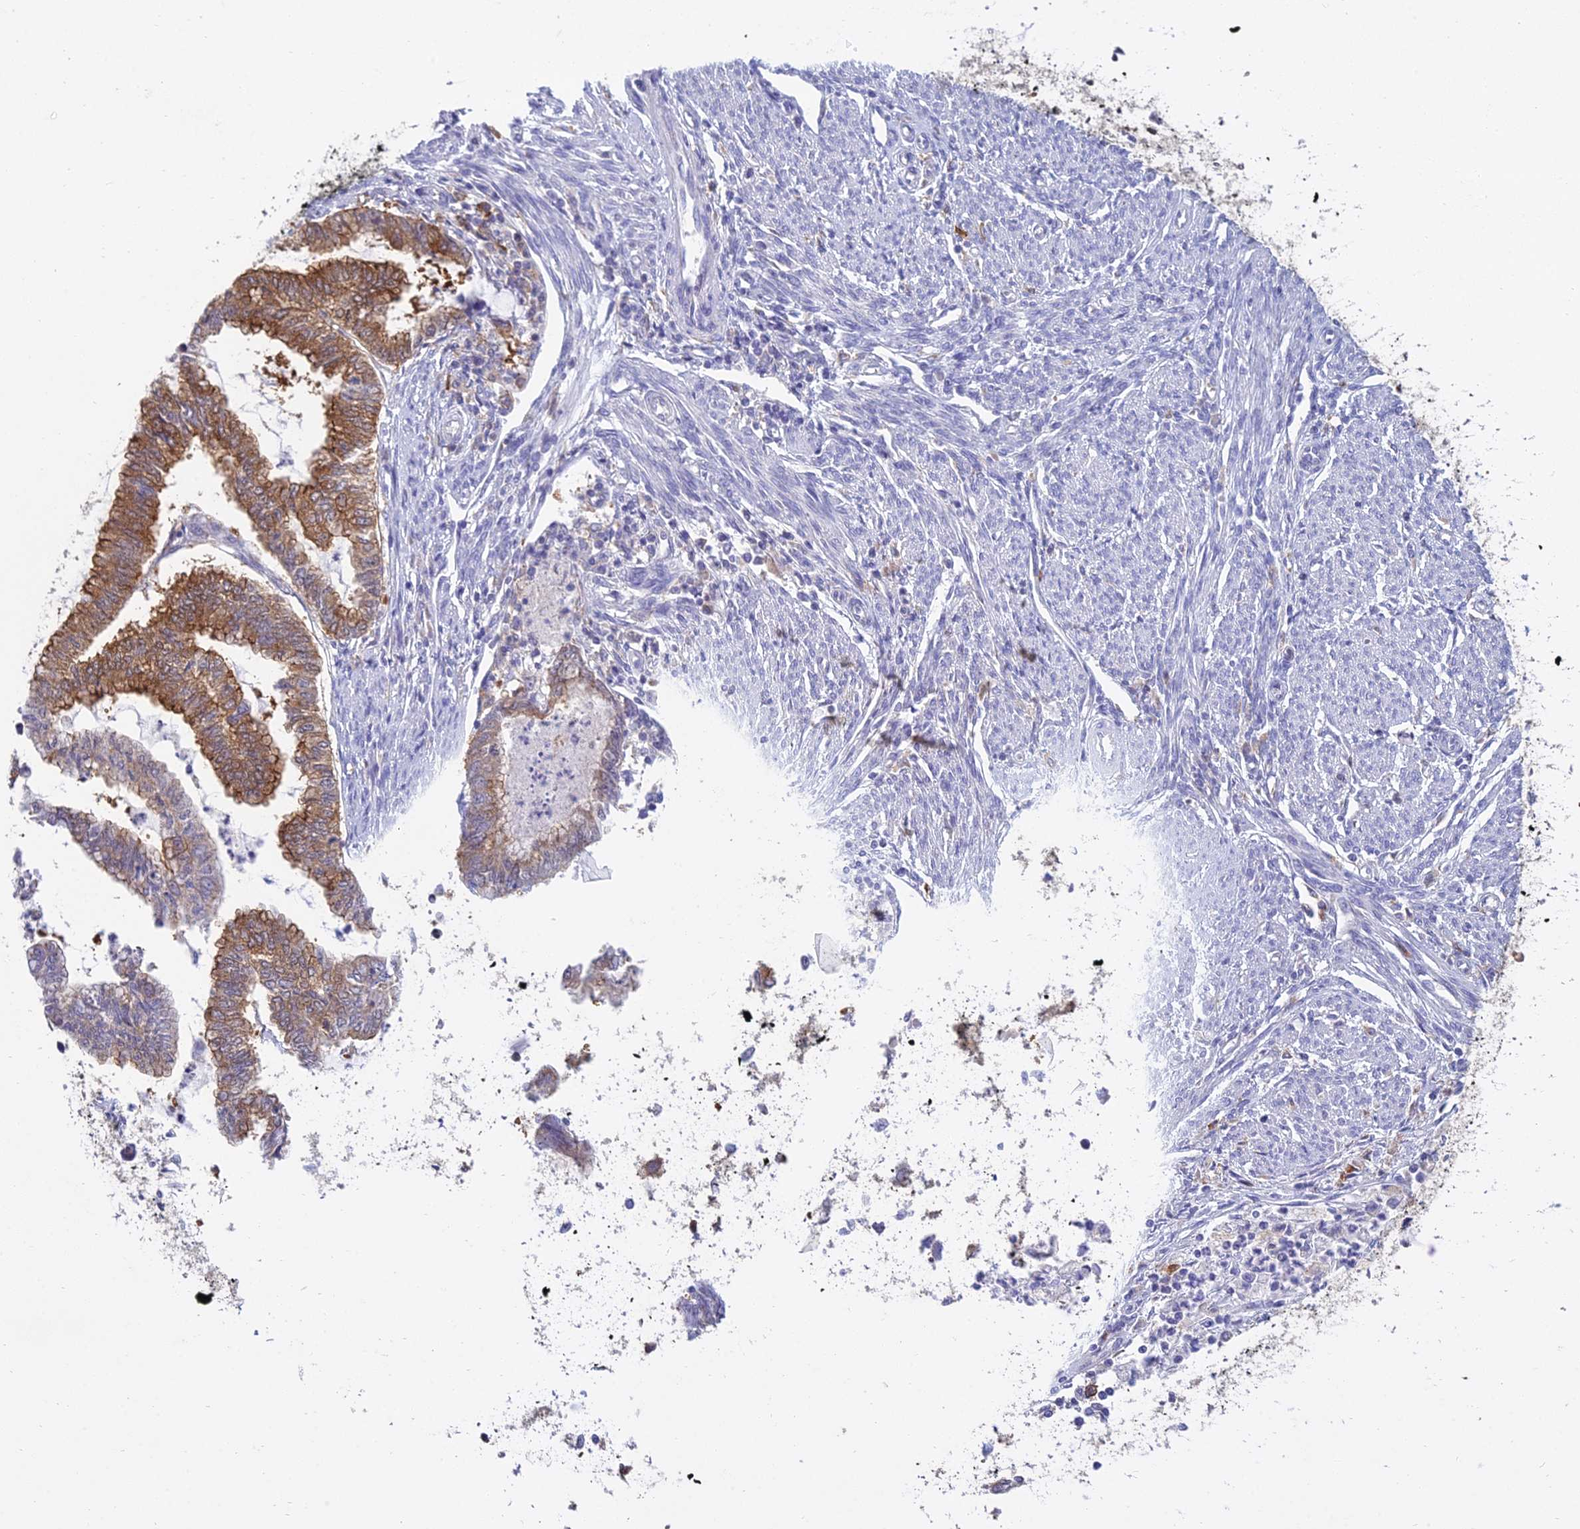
{"staining": {"intensity": "moderate", "quantity": "25%-75%", "location": "cytoplasmic/membranous"}, "tissue": "endometrial cancer", "cell_type": "Tumor cells", "image_type": "cancer", "snomed": [{"axis": "morphology", "description": "Adenocarcinoma, NOS"}, {"axis": "topography", "description": "Endometrium"}], "caption": "Tumor cells show moderate cytoplasmic/membranous expression in approximately 25%-75% of cells in endometrial cancer (adenocarcinoma). Using DAB (brown) and hematoxylin (blue) stains, captured at high magnification using brightfield microscopy.", "gene": "UBE2G1", "patient": {"sex": "female", "age": 79}}